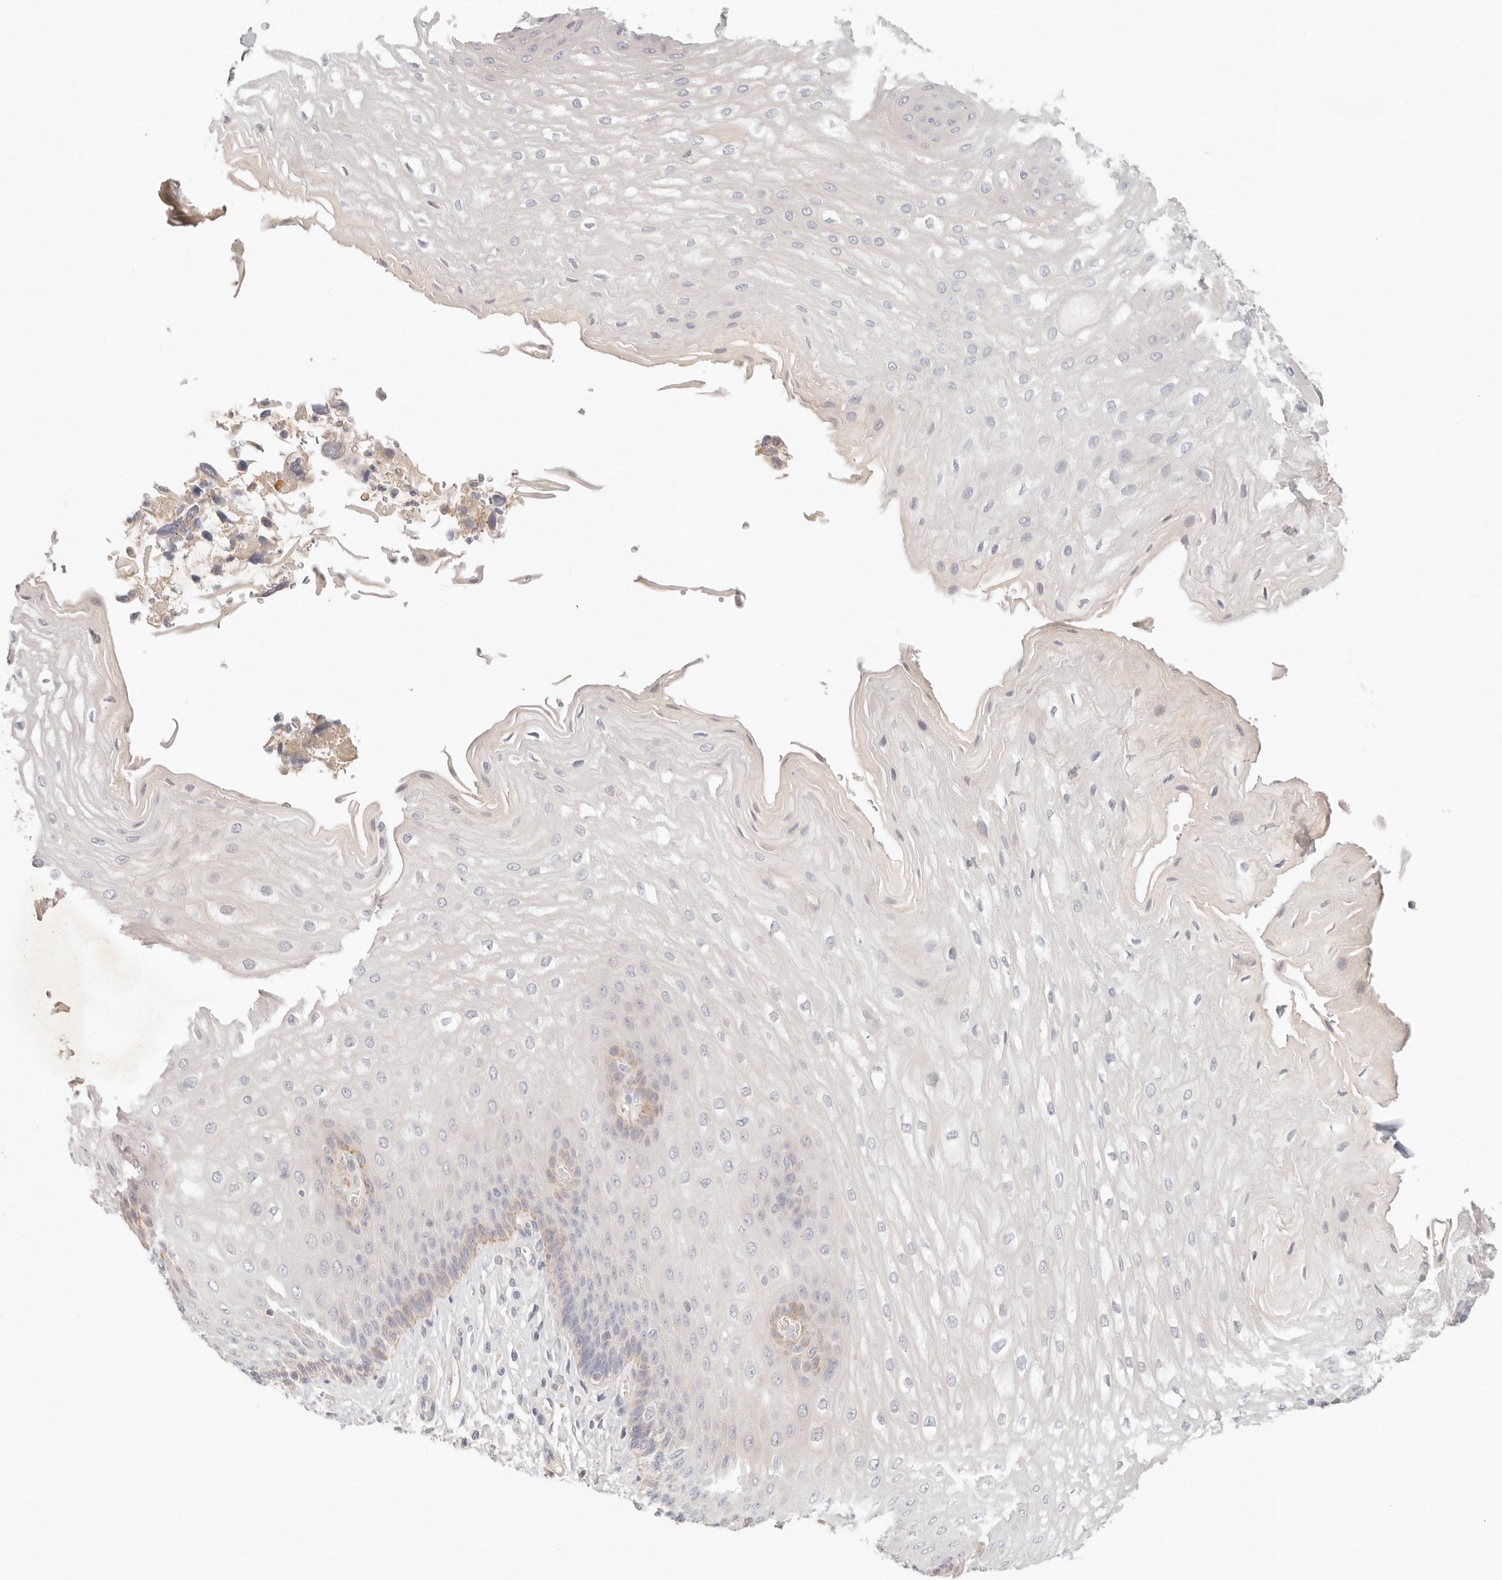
{"staining": {"intensity": "weak", "quantity": "<25%", "location": "cytoplasmic/membranous"}, "tissue": "esophagus", "cell_type": "Squamous epithelial cells", "image_type": "normal", "snomed": [{"axis": "morphology", "description": "Normal tissue, NOS"}, {"axis": "topography", "description": "Esophagus"}], "caption": "DAB immunohistochemical staining of benign esophagus shows no significant expression in squamous epithelial cells. (DAB (3,3'-diaminobenzidine) immunohistochemistry (IHC), high magnification).", "gene": "SPHK1", "patient": {"sex": "male", "age": 54}}